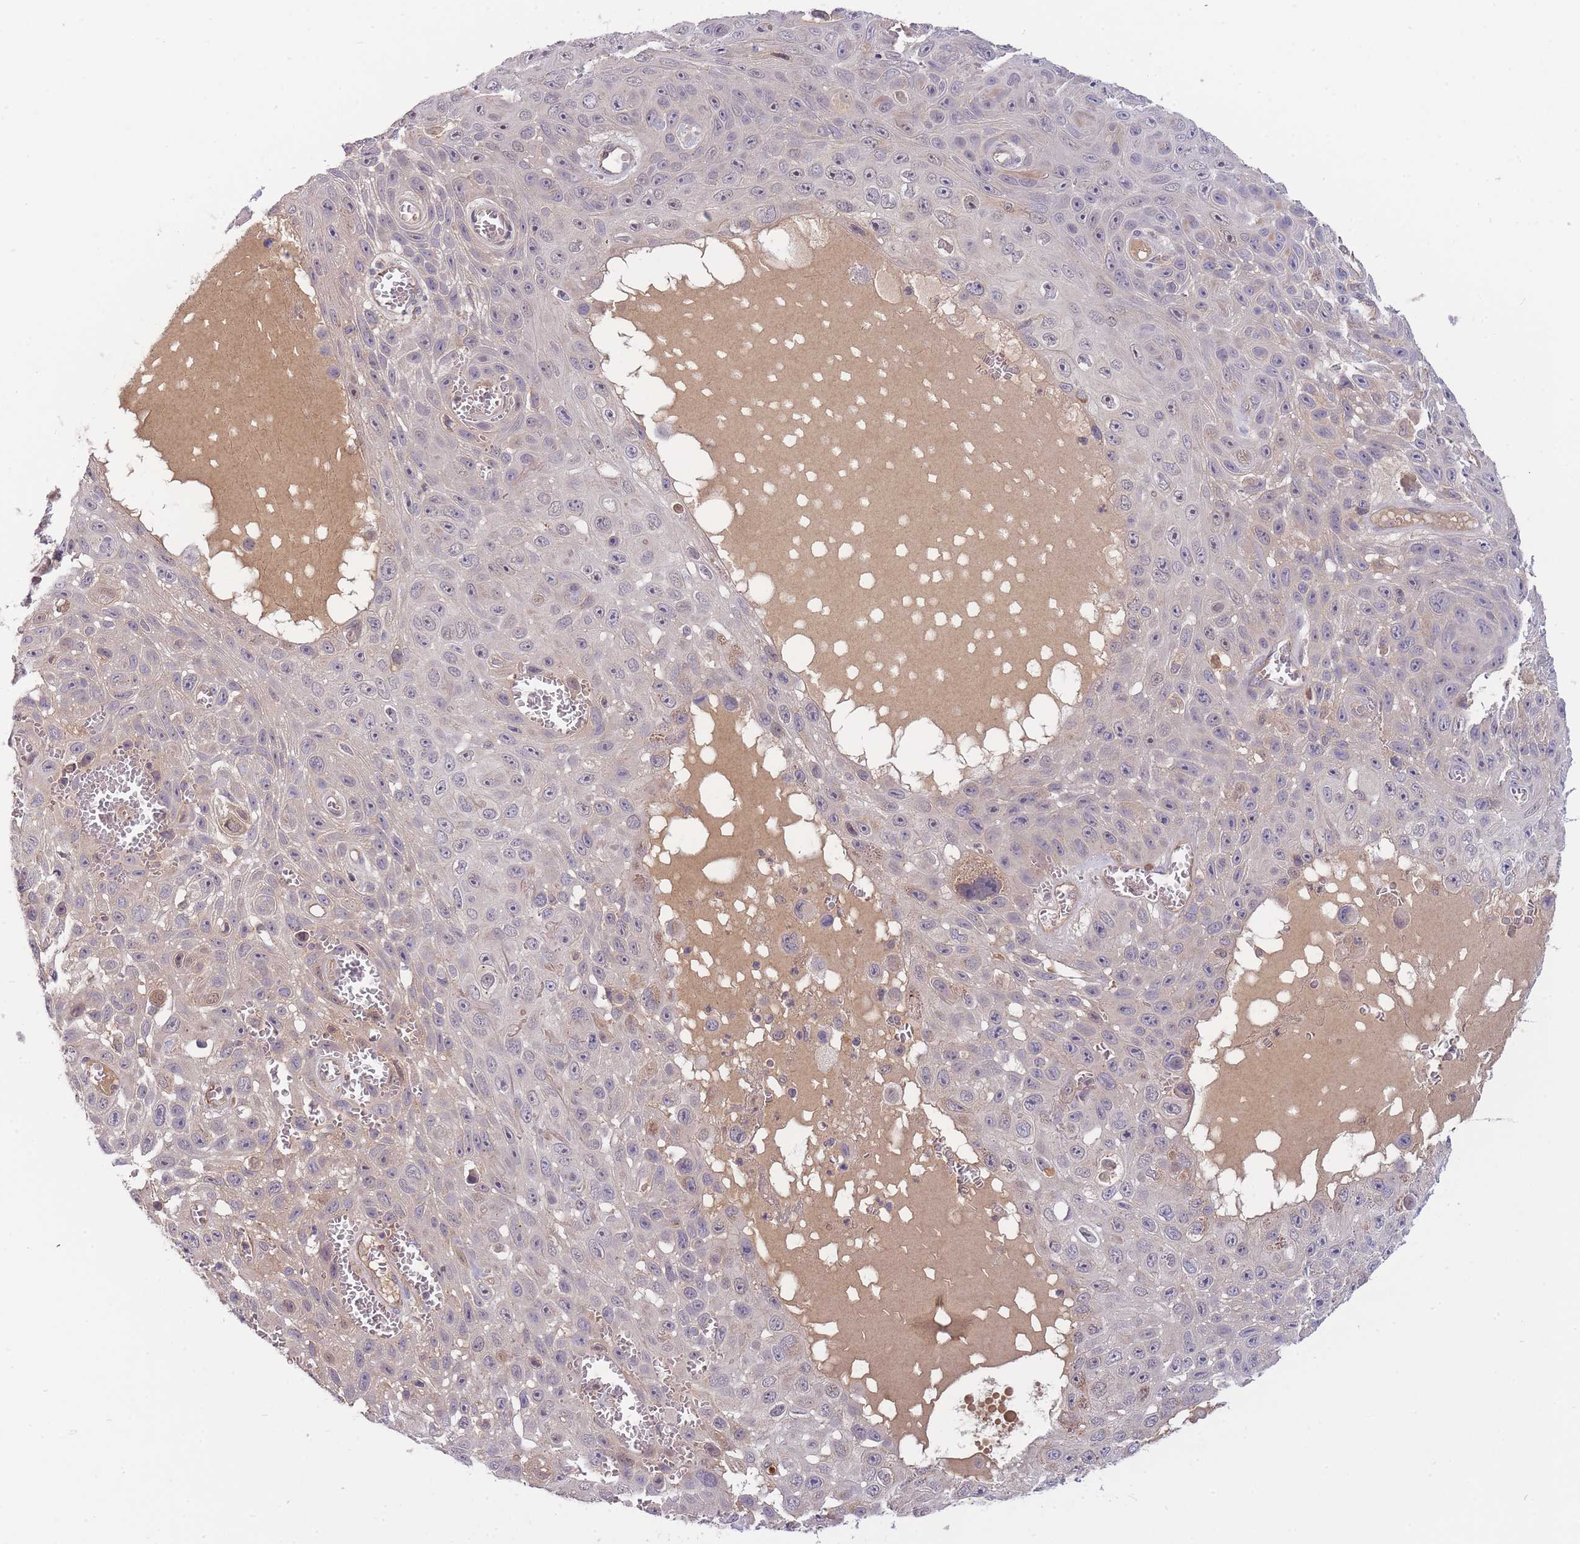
{"staining": {"intensity": "negative", "quantity": "none", "location": "none"}, "tissue": "skin cancer", "cell_type": "Tumor cells", "image_type": "cancer", "snomed": [{"axis": "morphology", "description": "Squamous cell carcinoma, NOS"}, {"axis": "topography", "description": "Skin"}], "caption": "Skin squamous cell carcinoma was stained to show a protein in brown. There is no significant positivity in tumor cells.", "gene": "NDUFAF5", "patient": {"sex": "male", "age": 82}}